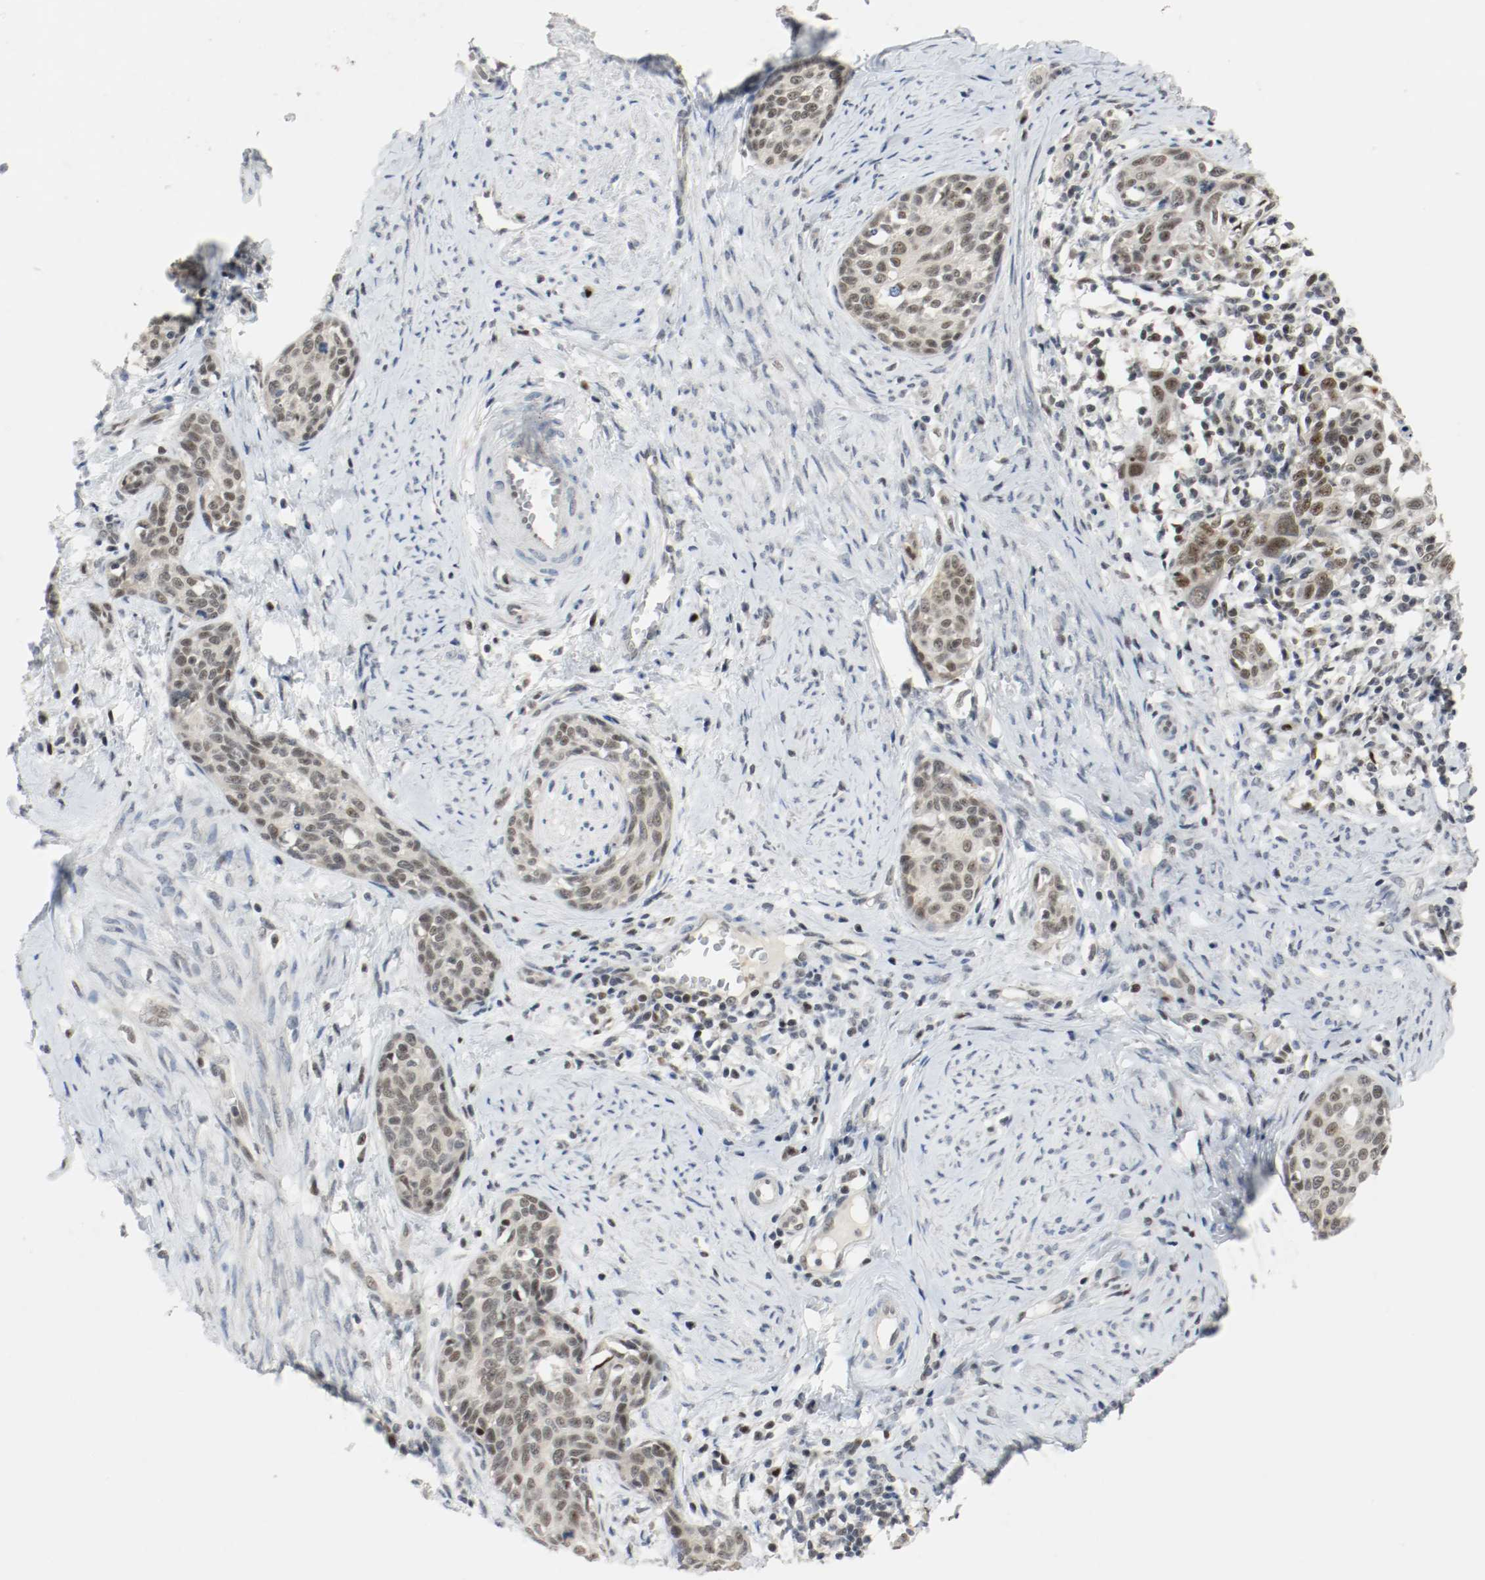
{"staining": {"intensity": "weak", "quantity": "25%-75%", "location": "nuclear"}, "tissue": "cervical cancer", "cell_type": "Tumor cells", "image_type": "cancer", "snomed": [{"axis": "morphology", "description": "Squamous cell carcinoma, NOS"}, {"axis": "morphology", "description": "Adenocarcinoma, NOS"}, {"axis": "topography", "description": "Cervix"}], "caption": "Protein staining of cervical cancer (squamous cell carcinoma) tissue displays weak nuclear staining in about 25%-75% of tumor cells.", "gene": "ASH1L", "patient": {"sex": "female", "age": 52}}